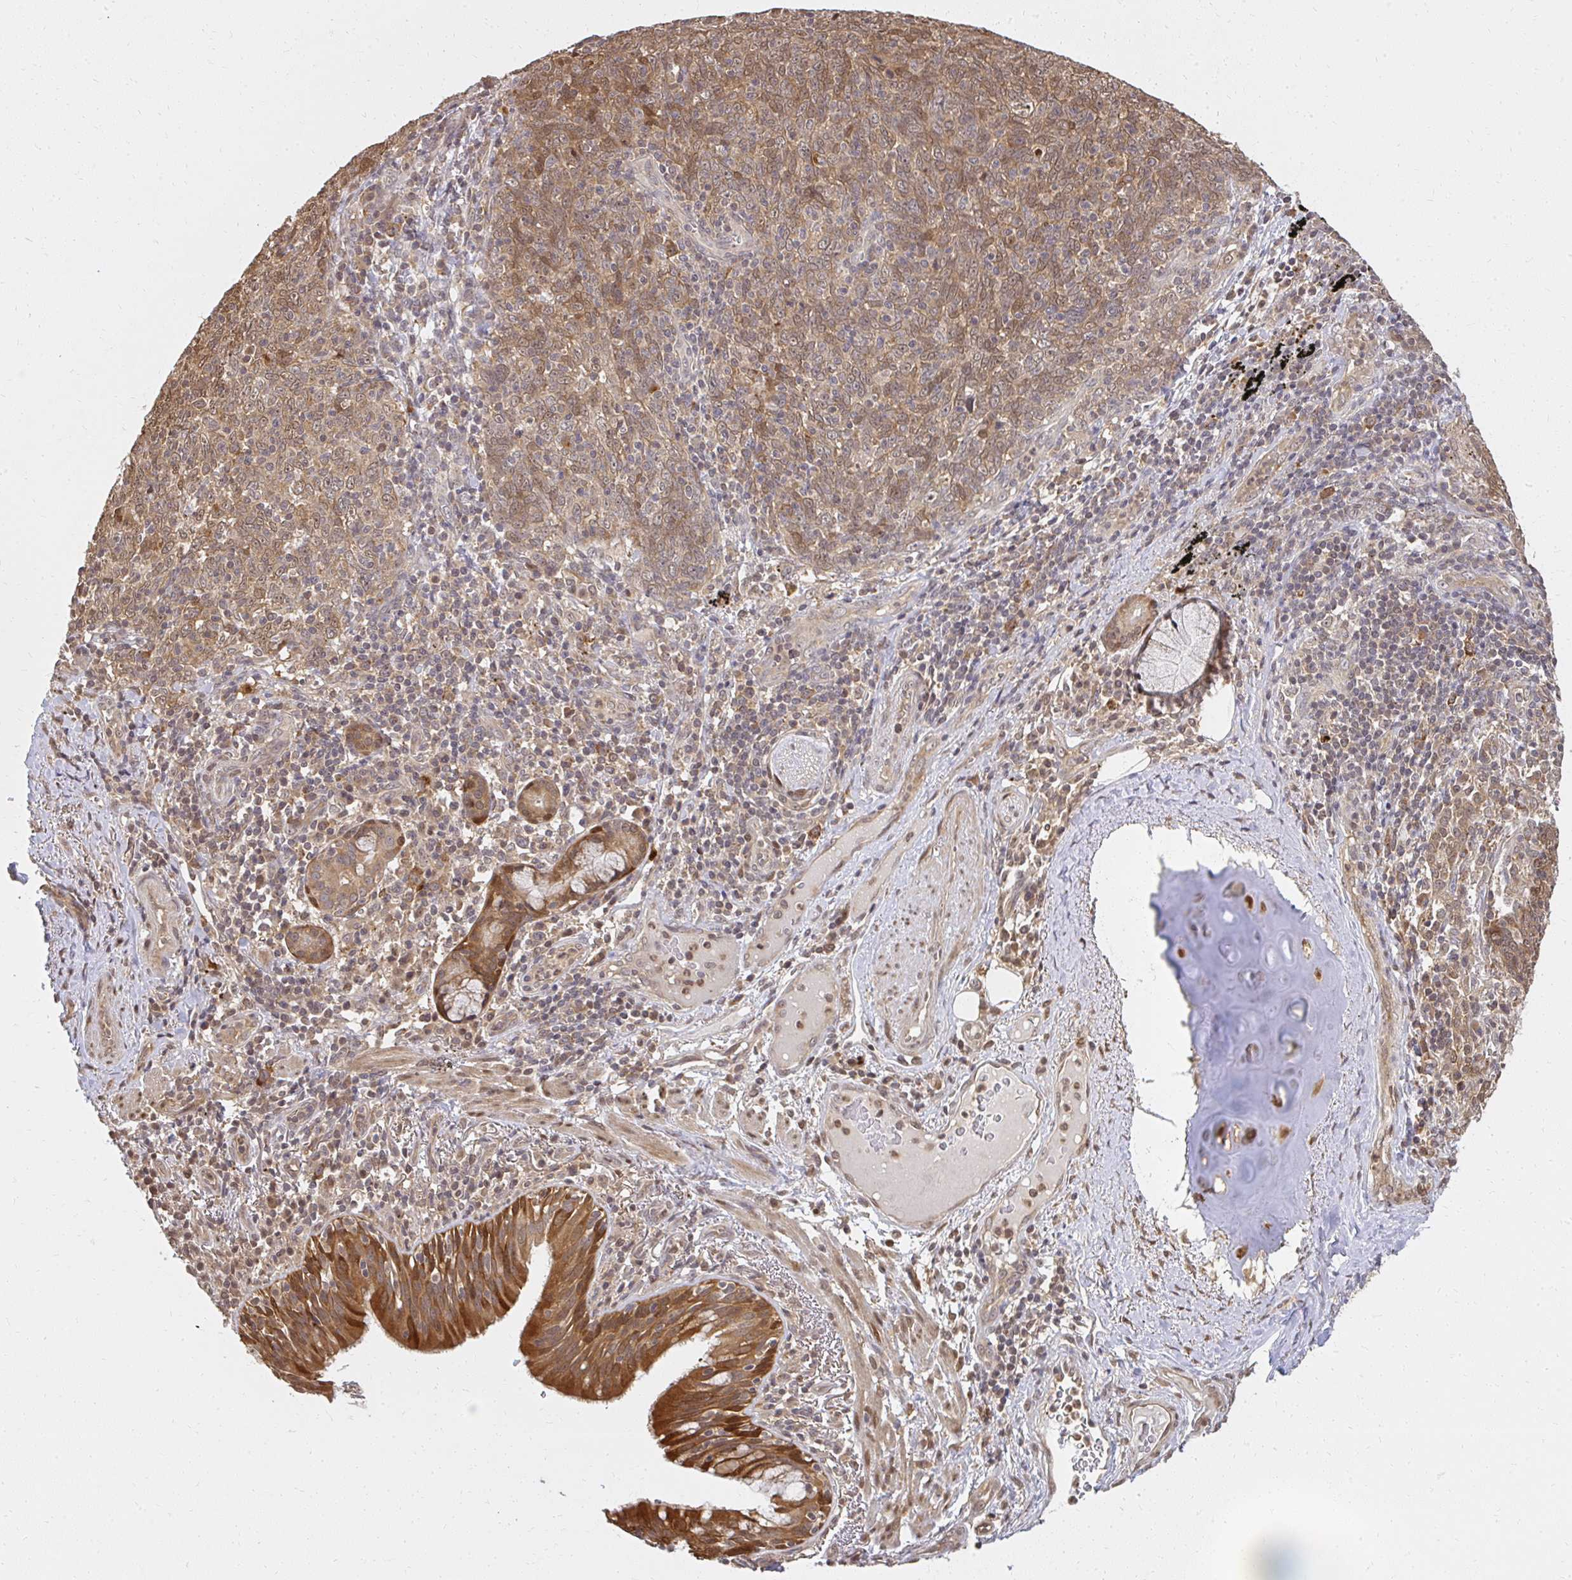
{"staining": {"intensity": "moderate", "quantity": ">75%", "location": "cytoplasmic/membranous,nuclear"}, "tissue": "lung cancer", "cell_type": "Tumor cells", "image_type": "cancer", "snomed": [{"axis": "morphology", "description": "Squamous cell carcinoma, NOS"}, {"axis": "topography", "description": "Lung"}], "caption": "This histopathology image displays lung squamous cell carcinoma stained with immunohistochemistry to label a protein in brown. The cytoplasmic/membranous and nuclear of tumor cells show moderate positivity for the protein. Nuclei are counter-stained blue.", "gene": "LARS2", "patient": {"sex": "female", "age": 72}}